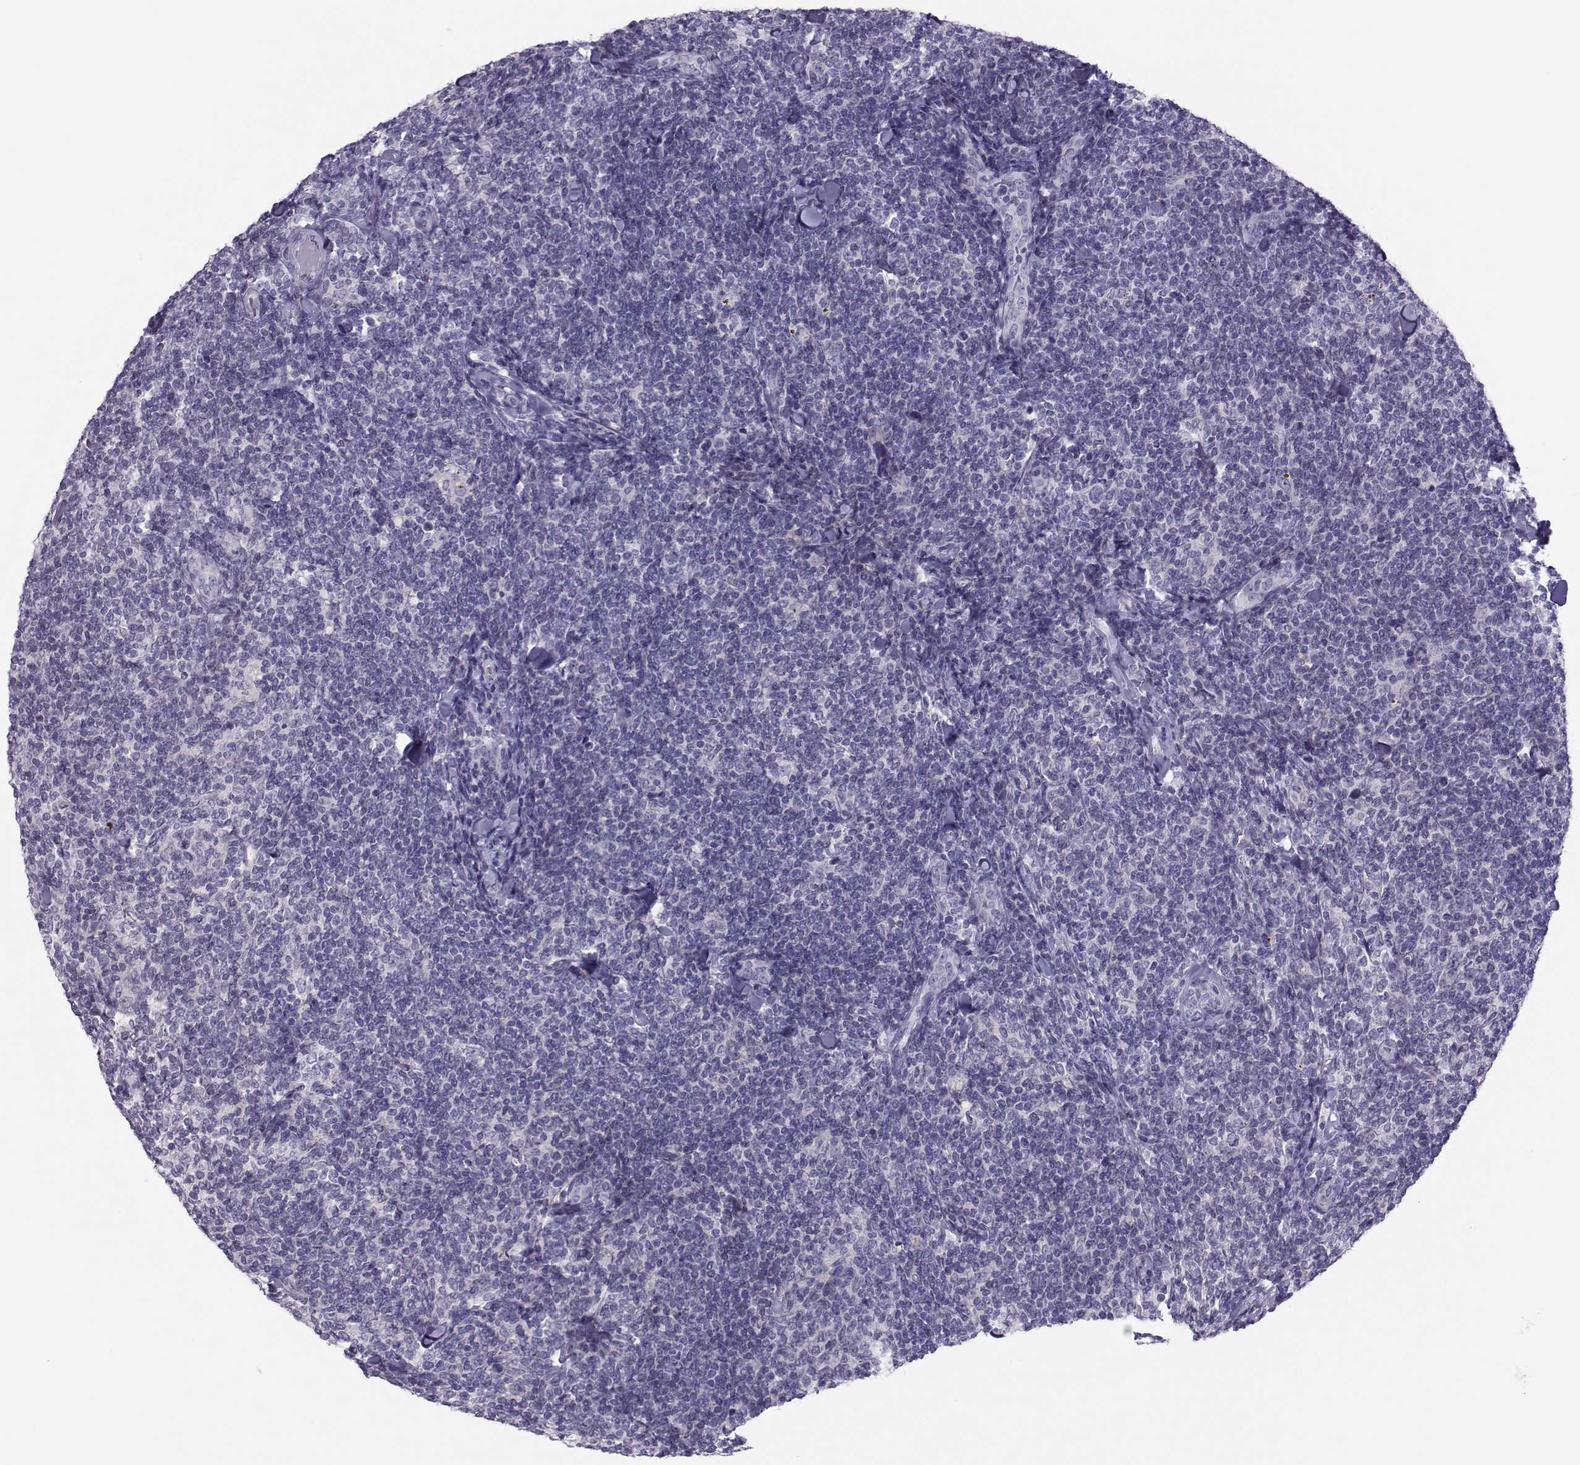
{"staining": {"intensity": "negative", "quantity": "none", "location": "none"}, "tissue": "lymphoma", "cell_type": "Tumor cells", "image_type": "cancer", "snomed": [{"axis": "morphology", "description": "Malignant lymphoma, non-Hodgkin's type, Low grade"}, {"axis": "topography", "description": "Lymph node"}], "caption": "Immunohistochemical staining of human lymphoma displays no significant expression in tumor cells. (Brightfield microscopy of DAB IHC at high magnification).", "gene": "TRPM7", "patient": {"sex": "female", "age": 56}}